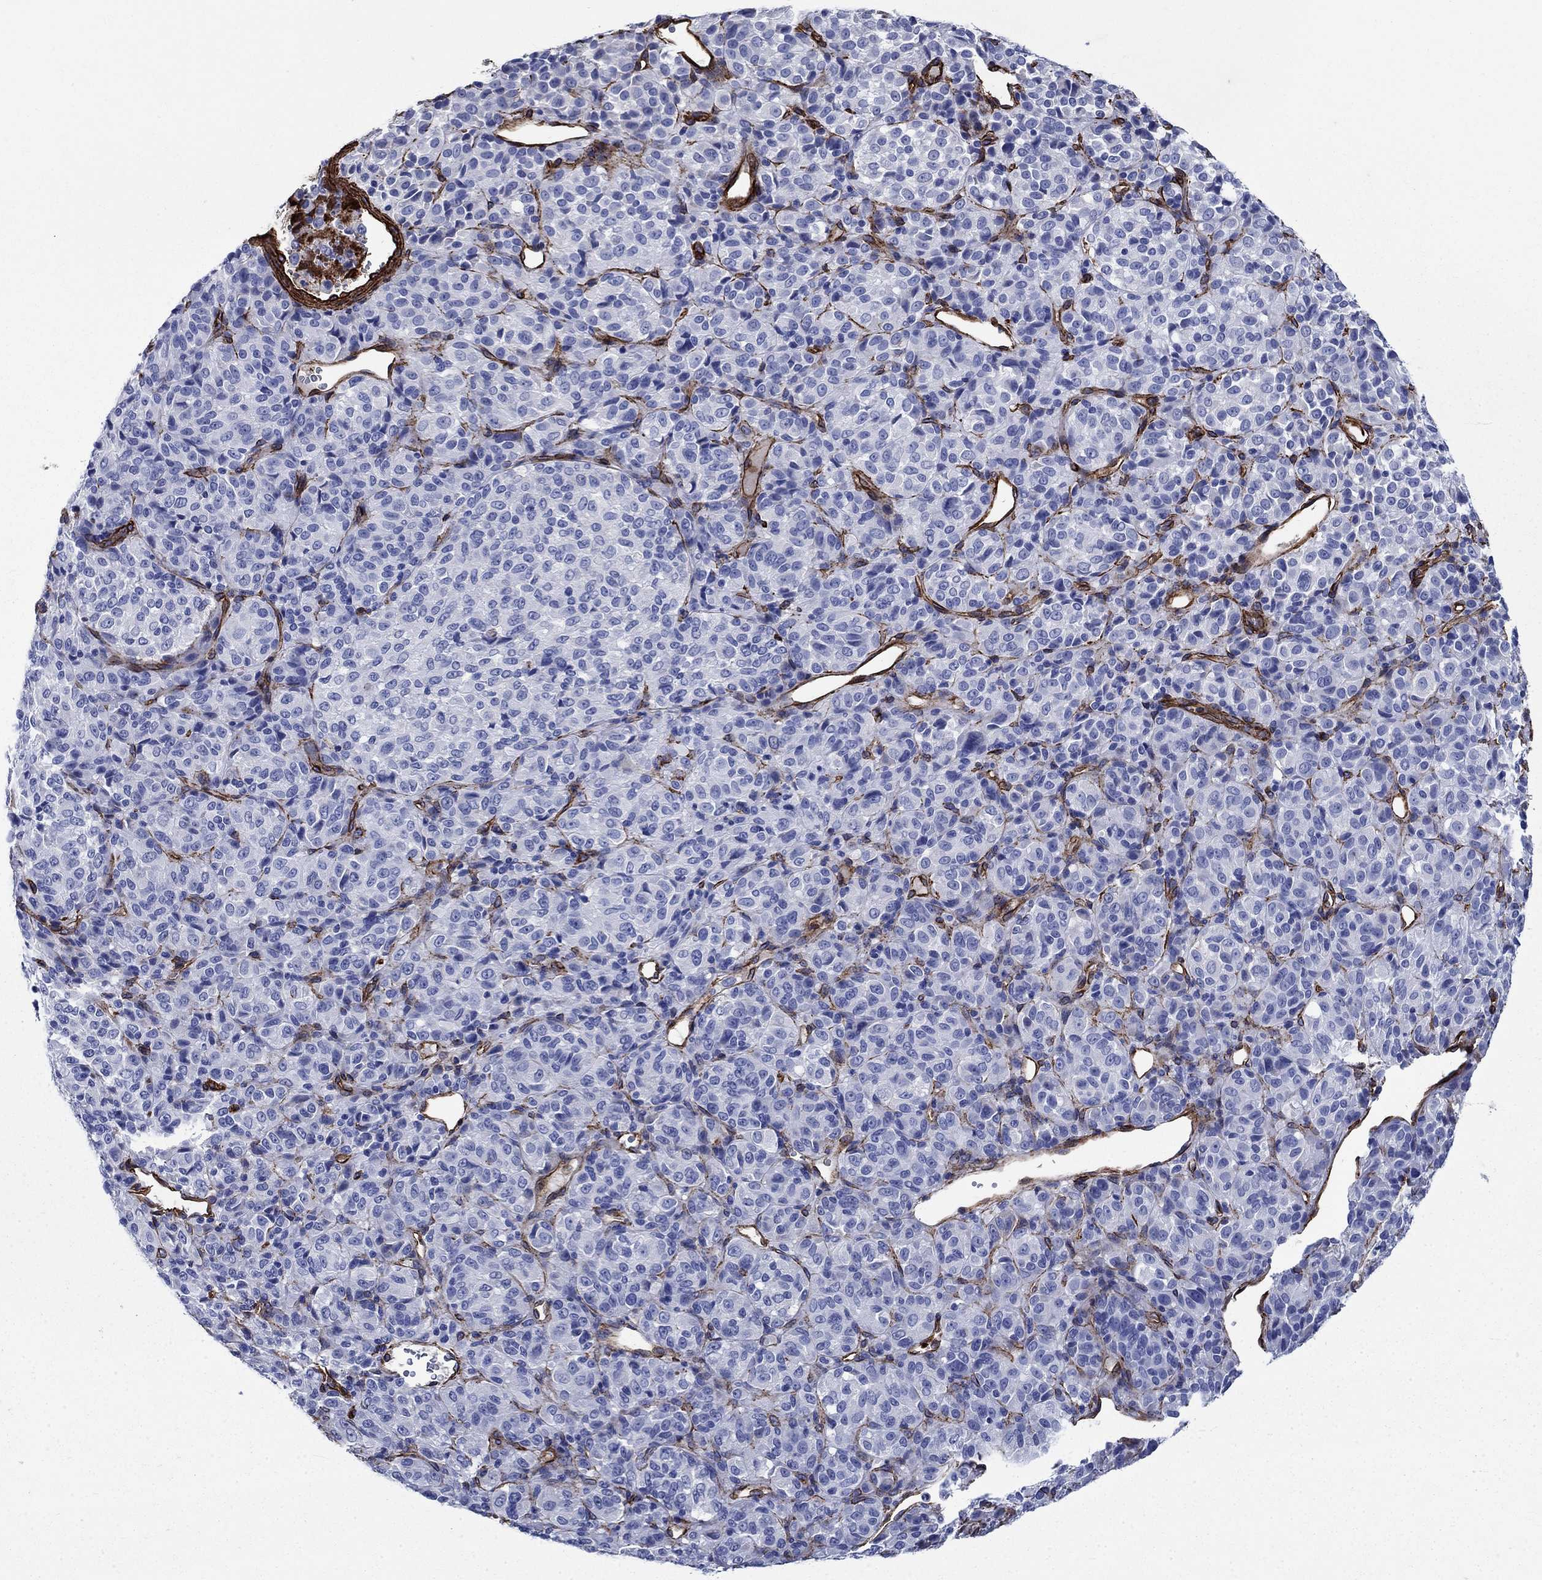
{"staining": {"intensity": "negative", "quantity": "none", "location": "none"}, "tissue": "melanoma", "cell_type": "Tumor cells", "image_type": "cancer", "snomed": [{"axis": "morphology", "description": "Malignant melanoma, Metastatic site"}, {"axis": "topography", "description": "Brain"}], "caption": "This is an immunohistochemistry (IHC) micrograph of melanoma. There is no positivity in tumor cells.", "gene": "VTN", "patient": {"sex": "female", "age": 56}}